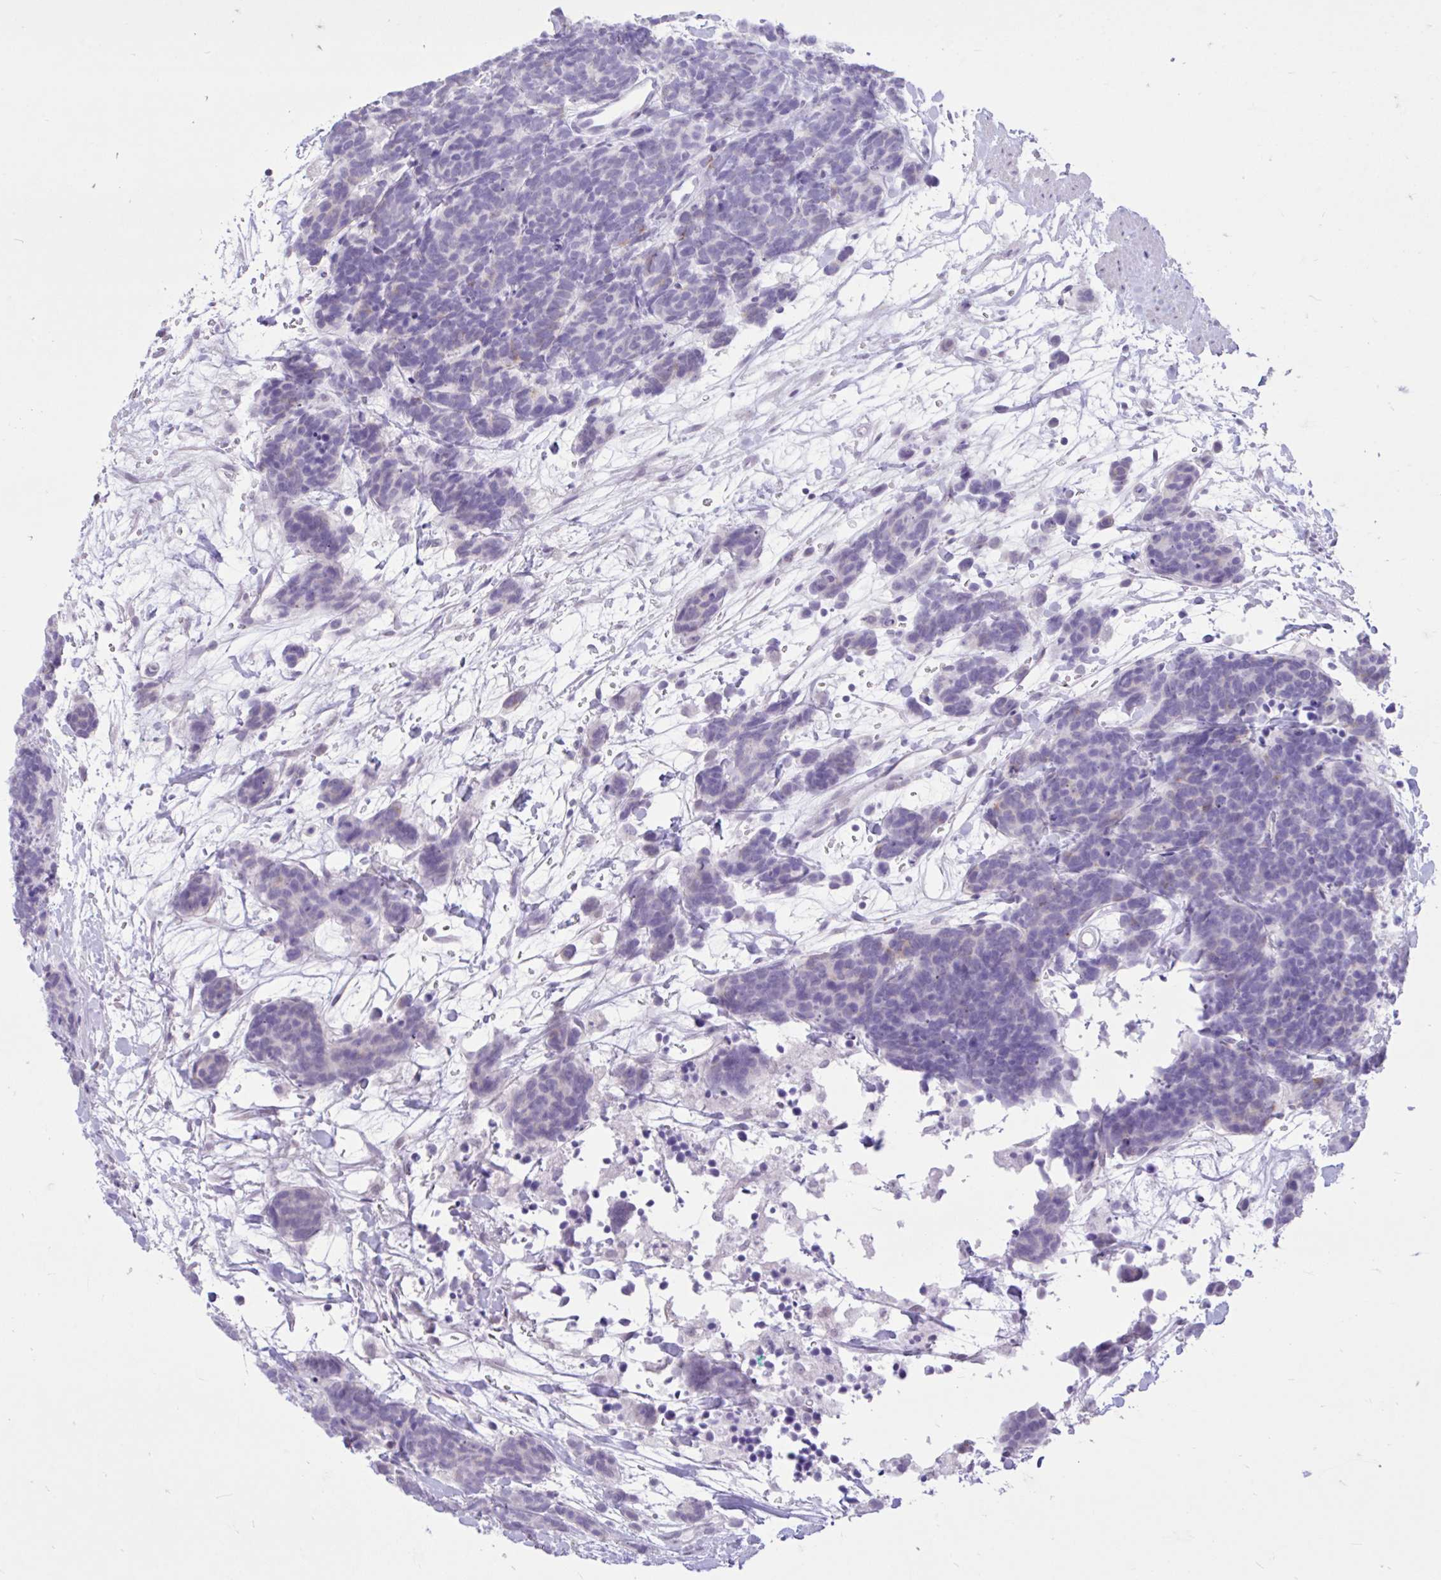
{"staining": {"intensity": "negative", "quantity": "none", "location": "none"}, "tissue": "carcinoid", "cell_type": "Tumor cells", "image_type": "cancer", "snomed": [{"axis": "morphology", "description": "Carcinoma, NOS"}, {"axis": "morphology", "description": "Carcinoid, malignant, NOS"}, {"axis": "topography", "description": "Prostate"}], "caption": "This is an immunohistochemistry micrograph of human malignant carcinoid. There is no expression in tumor cells.", "gene": "REEP1", "patient": {"sex": "male", "age": 57}}